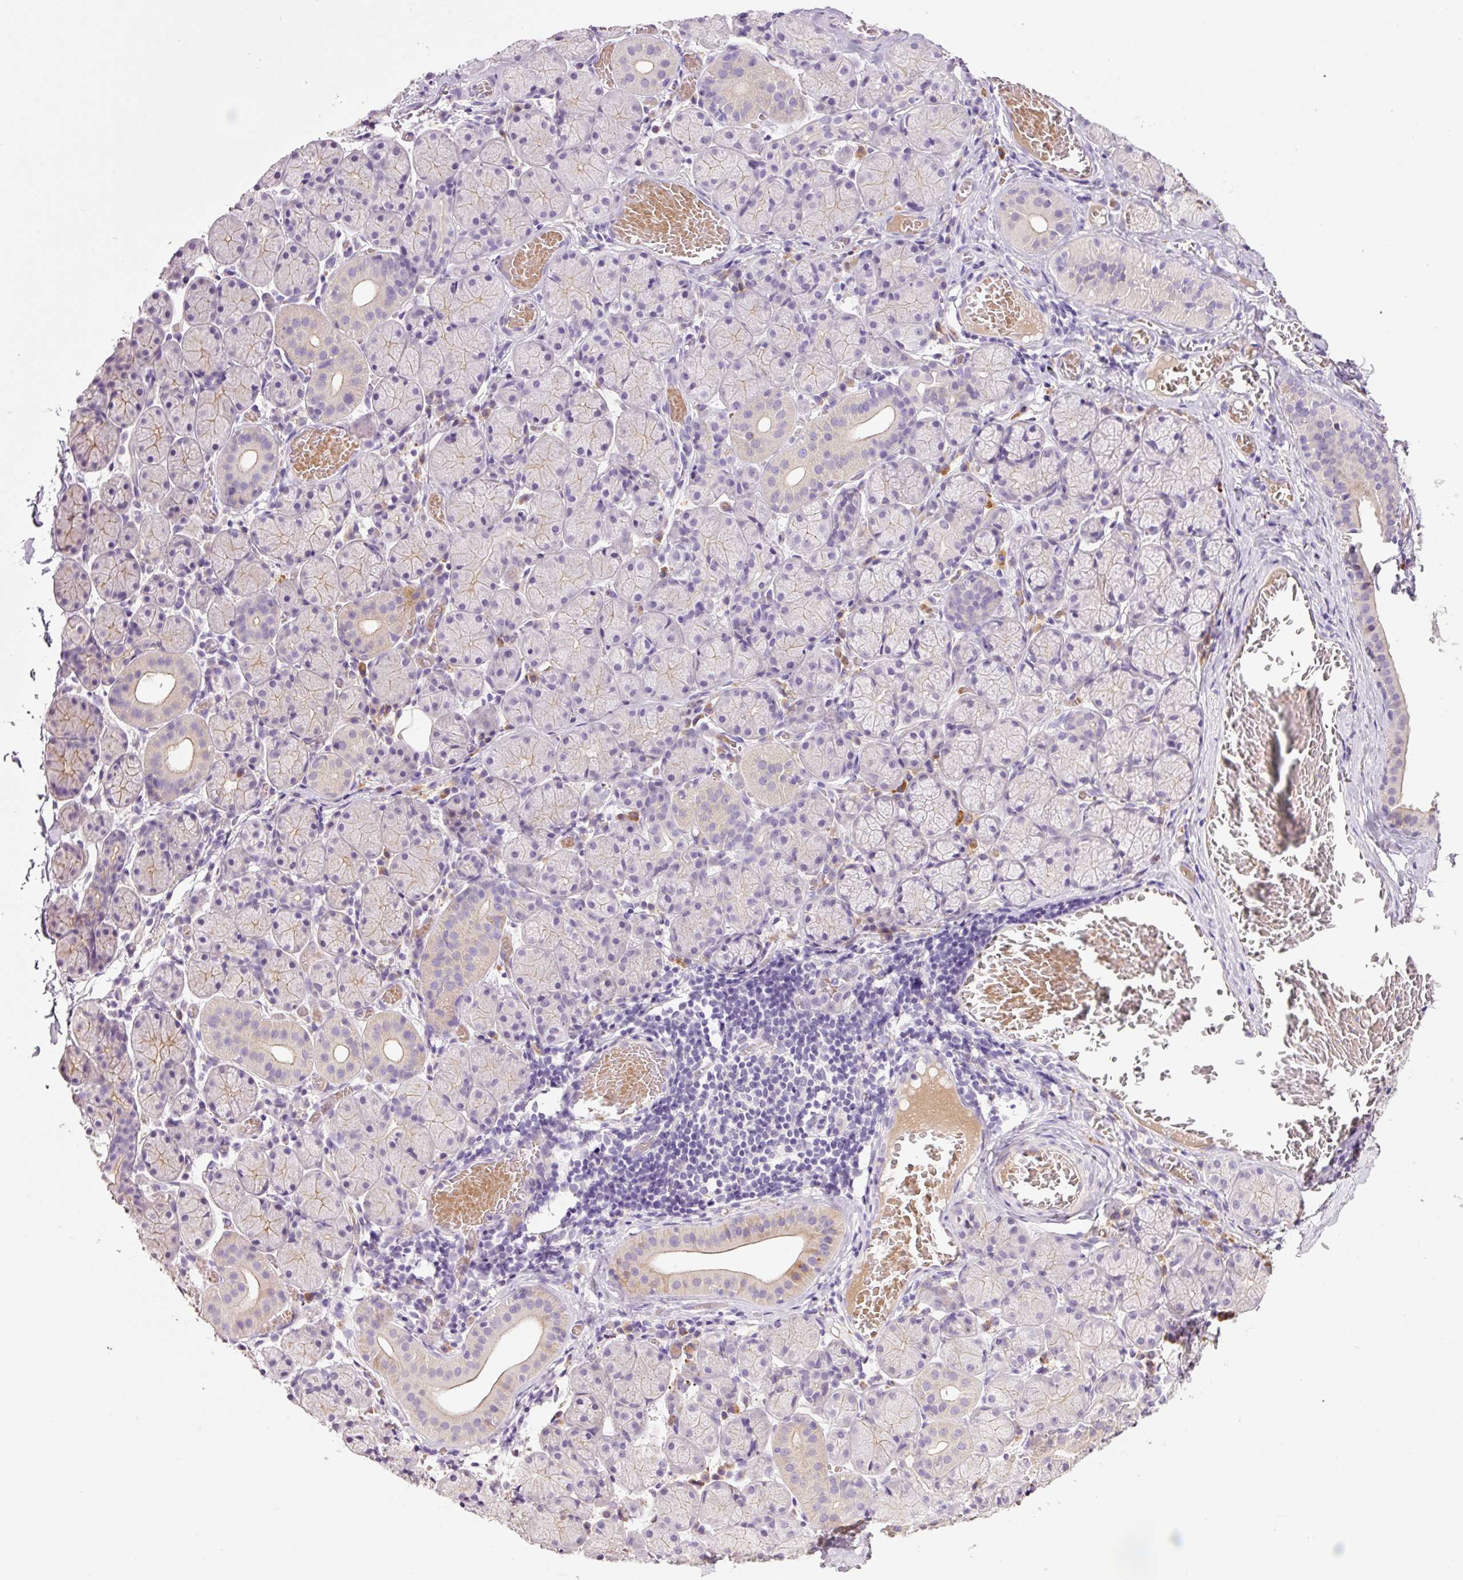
{"staining": {"intensity": "weak", "quantity": "<25%", "location": "cytoplasmic/membranous"}, "tissue": "salivary gland", "cell_type": "Glandular cells", "image_type": "normal", "snomed": [{"axis": "morphology", "description": "Normal tissue, NOS"}, {"axis": "topography", "description": "Salivary gland"}], "caption": "Photomicrograph shows no protein staining in glandular cells of normal salivary gland. Nuclei are stained in blue.", "gene": "TENT5C", "patient": {"sex": "female", "age": 24}}